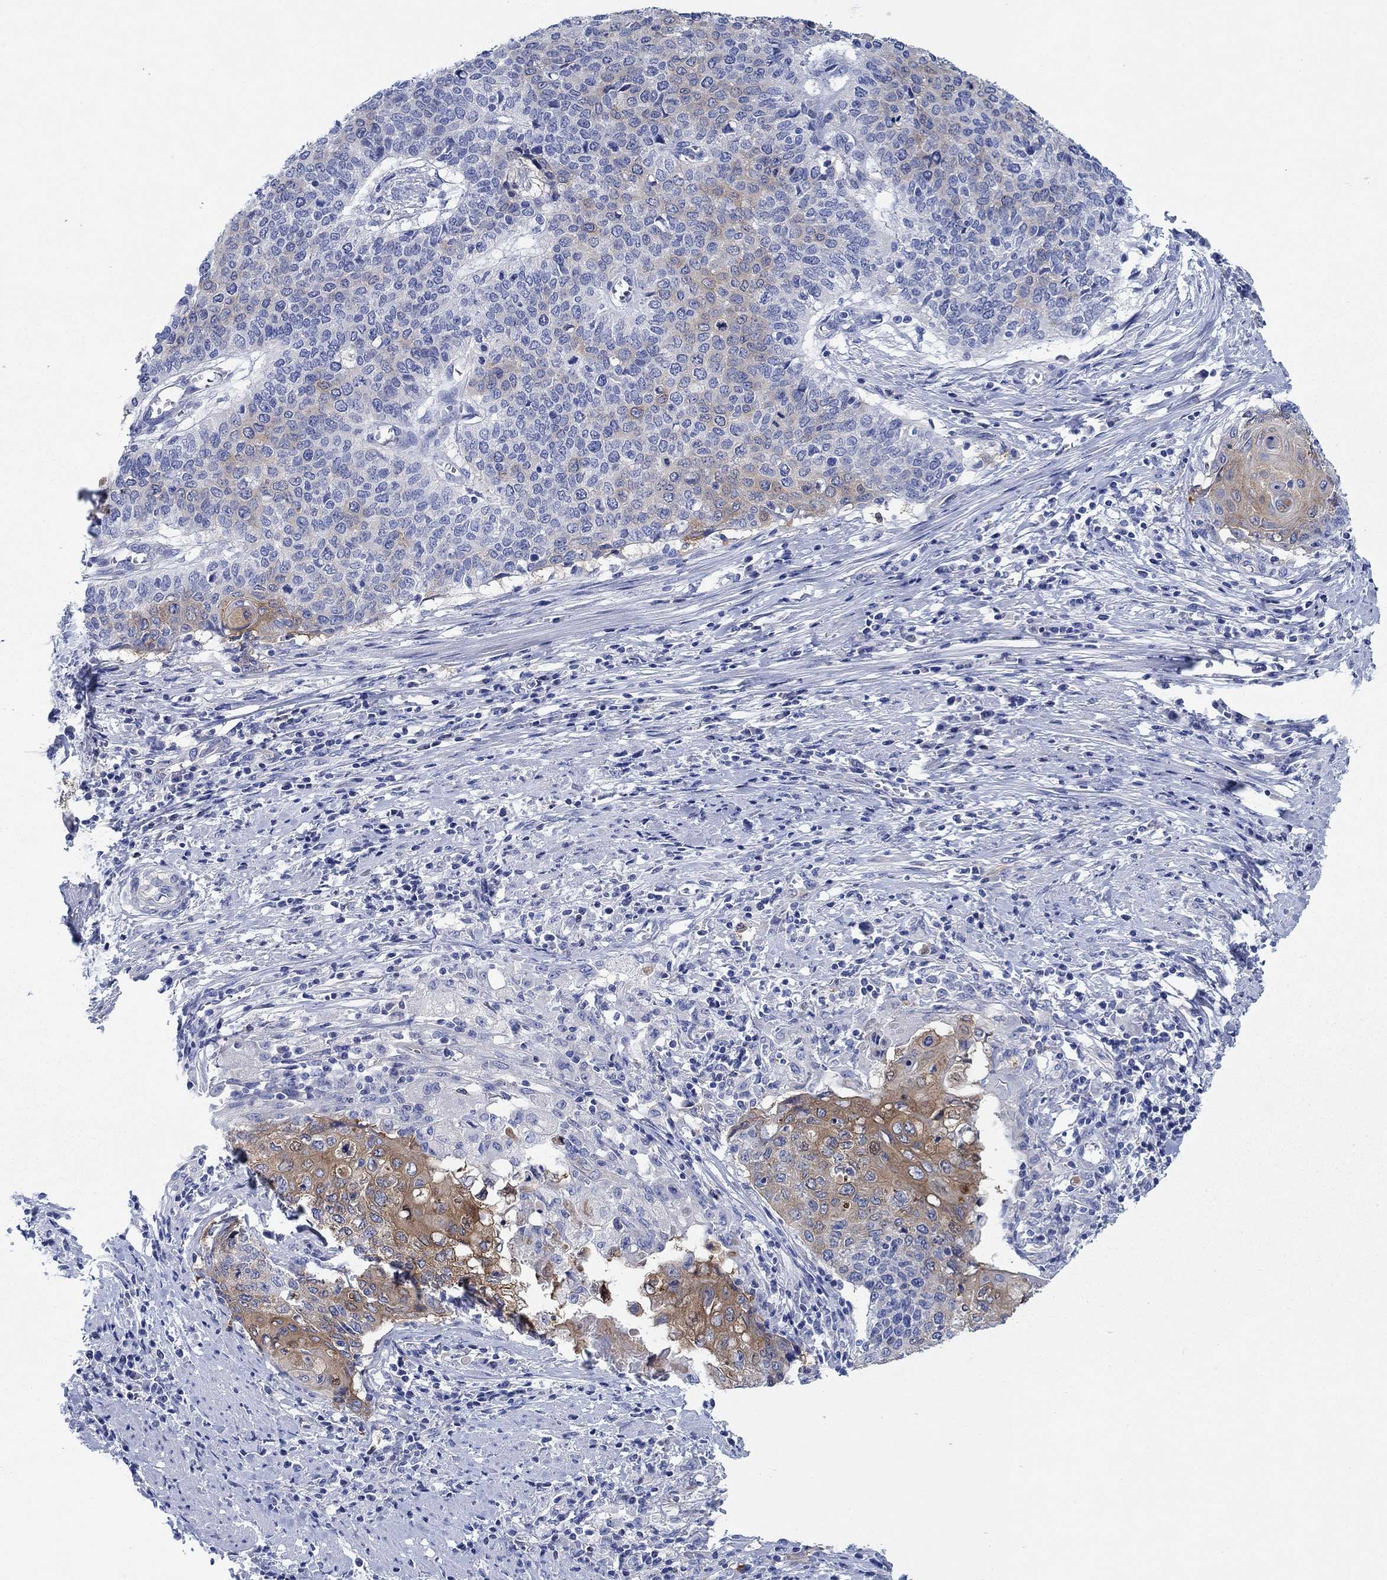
{"staining": {"intensity": "moderate", "quantity": "25%-75%", "location": "cytoplasmic/membranous"}, "tissue": "cervical cancer", "cell_type": "Tumor cells", "image_type": "cancer", "snomed": [{"axis": "morphology", "description": "Squamous cell carcinoma, NOS"}, {"axis": "topography", "description": "Cervix"}], "caption": "The image shows immunohistochemical staining of cervical squamous cell carcinoma. There is moderate cytoplasmic/membranous staining is identified in approximately 25%-75% of tumor cells.", "gene": "TRIM16", "patient": {"sex": "female", "age": 39}}